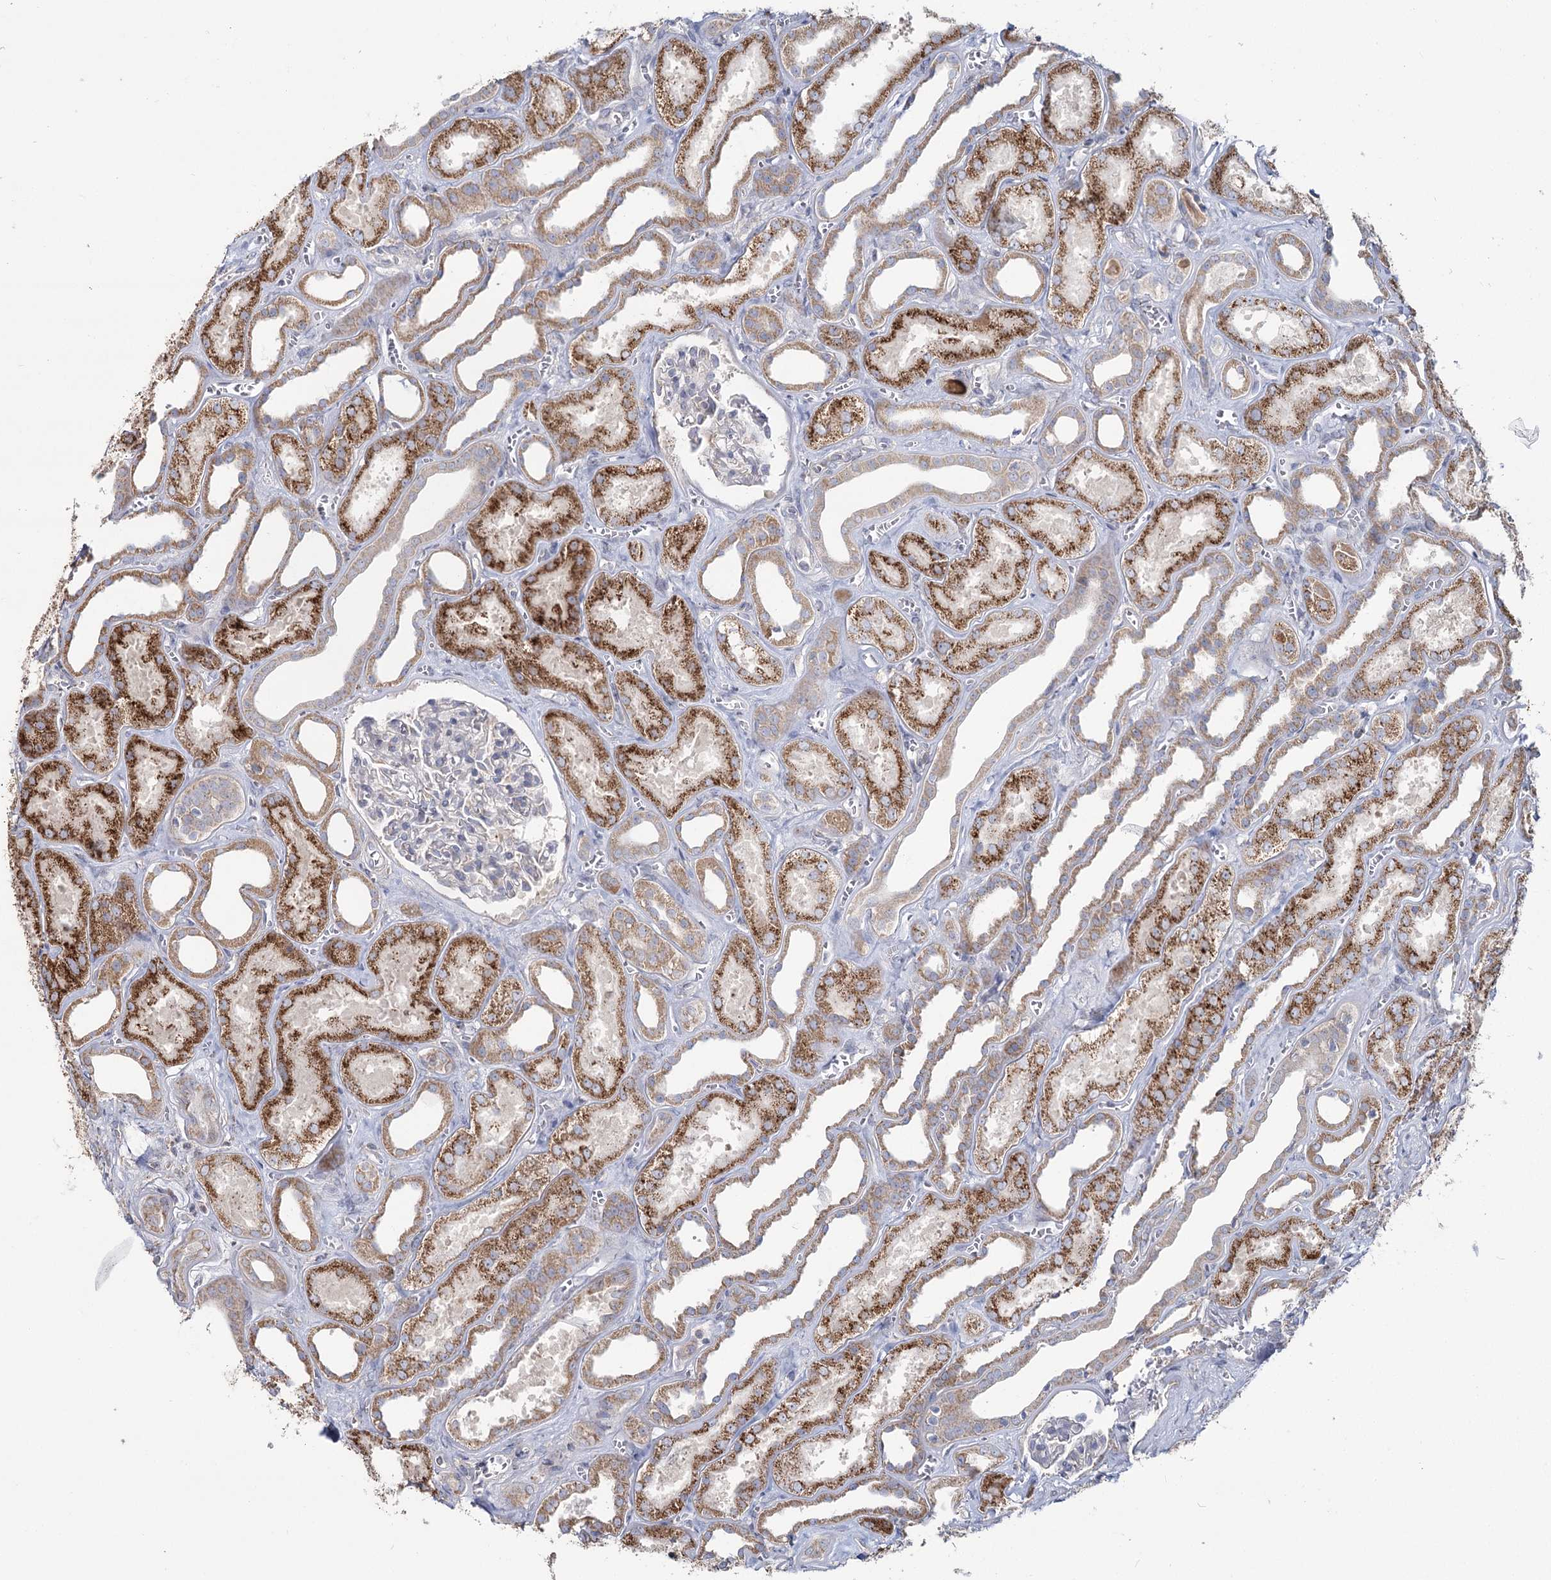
{"staining": {"intensity": "negative", "quantity": "none", "location": "none"}, "tissue": "kidney", "cell_type": "Cells in glomeruli", "image_type": "normal", "snomed": [{"axis": "morphology", "description": "Normal tissue, NOS"}, {"axis": "morphology", "description": "Adenocarcinoma, NOS"}, {"axis": "topography", "description": "Kidney"}], "caption": "The immunohistochemistry (IHC) micrograph has no significant expression in cells in glomeruli of kidney. (DAB IHC, high magnification).", "gene": "ACOX2", "patient": {"sex": "female", "age": 68}}